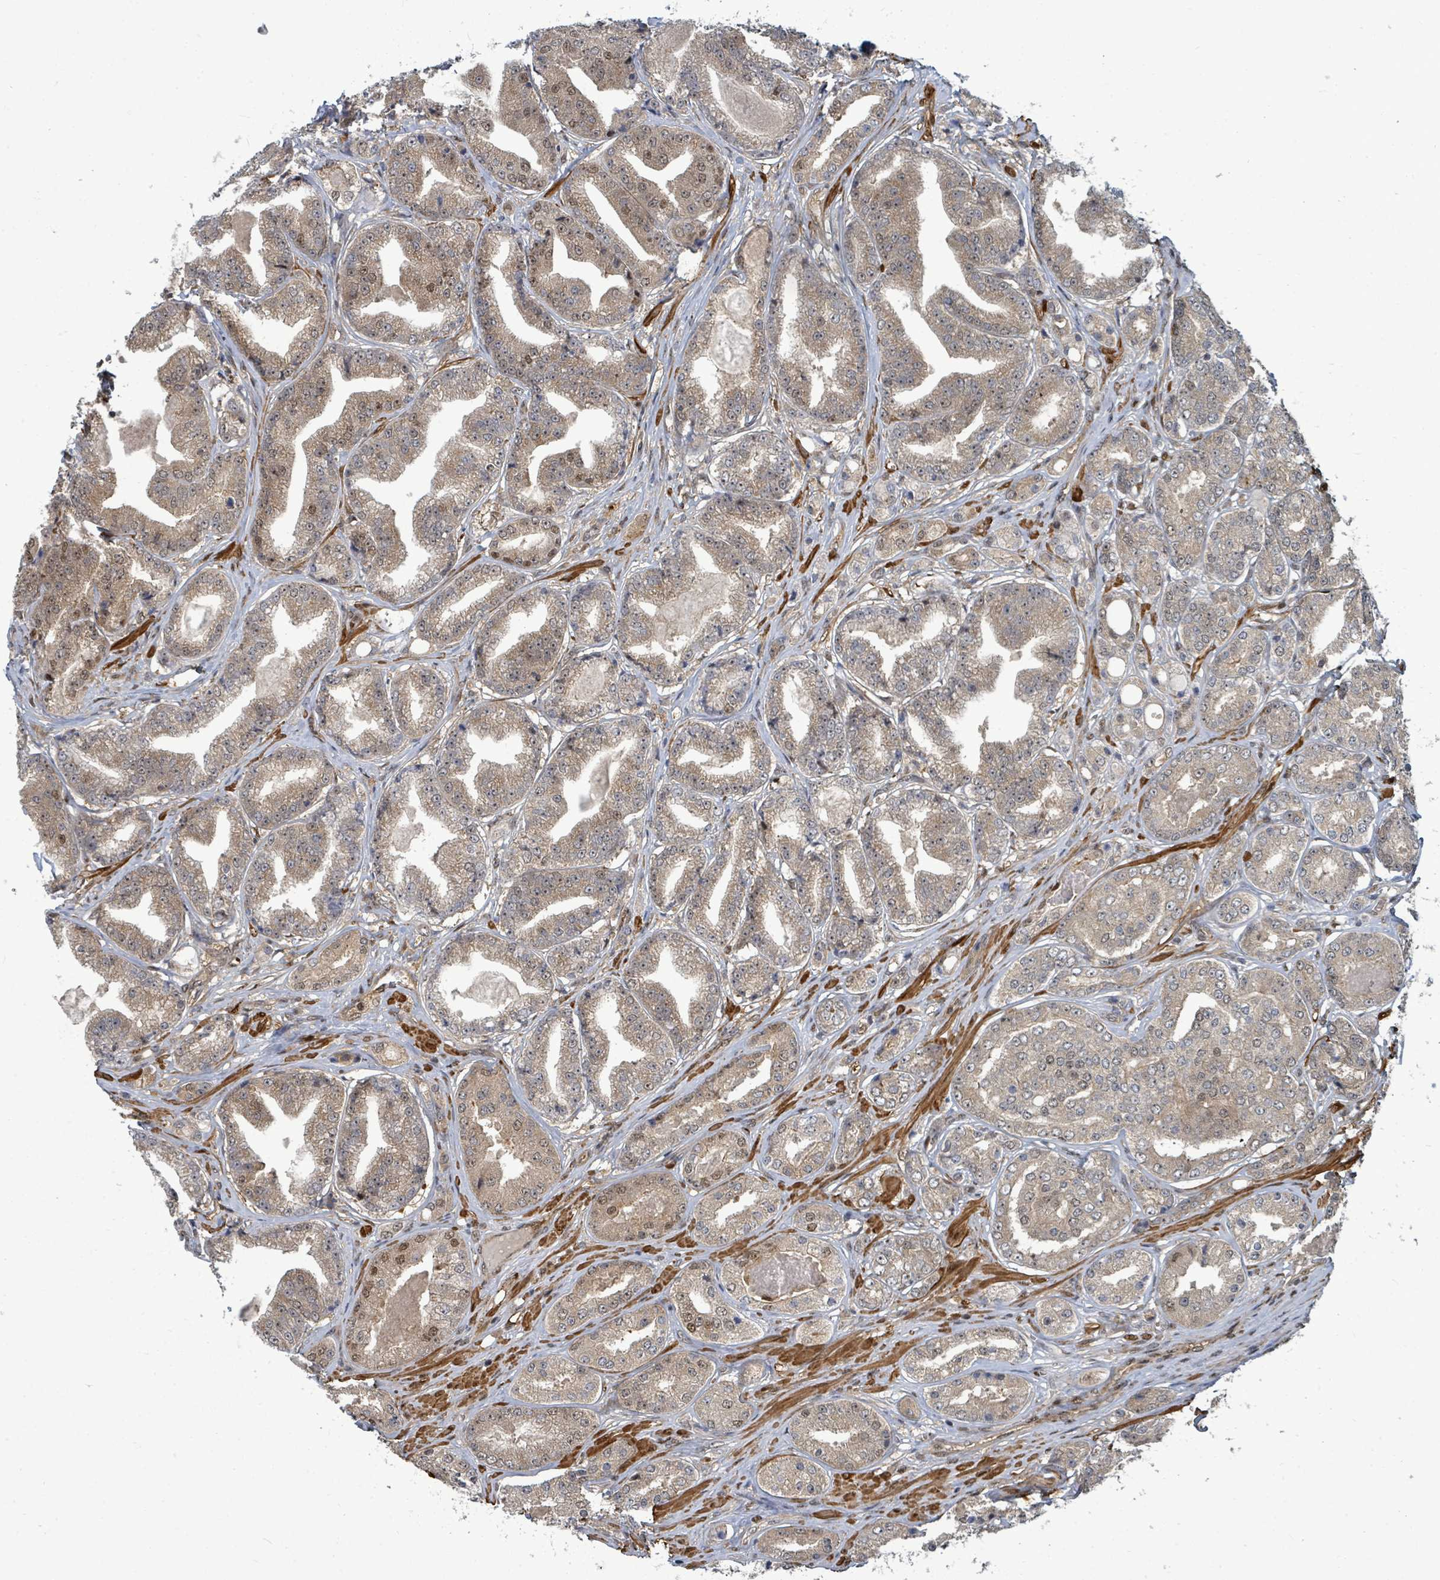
{"staining": {"intensity": "weak", "quantity": "25%-75%", "location": "cytoplasmic/membranous,nuclear"}, "tissue": "prostate cancer", "cell_type": "Tumor cells", "image_type": "cancer", "snomed": [{"axis": "morphology", "description": "Adenocarcinoma, High grade"}, {"axis": "topography", "description": "Prostate"}], "caption": "Immunohistochemical staining of human adenocarcinoma (high-grade) (prostate) demonstrates low levels of weak cytoplasmic/membranous and nuclear protein staining in approximately 25%-75% of tumor cells.", "gene": "TRDMT1", "patient": {"sex": "male", "age": 63}}